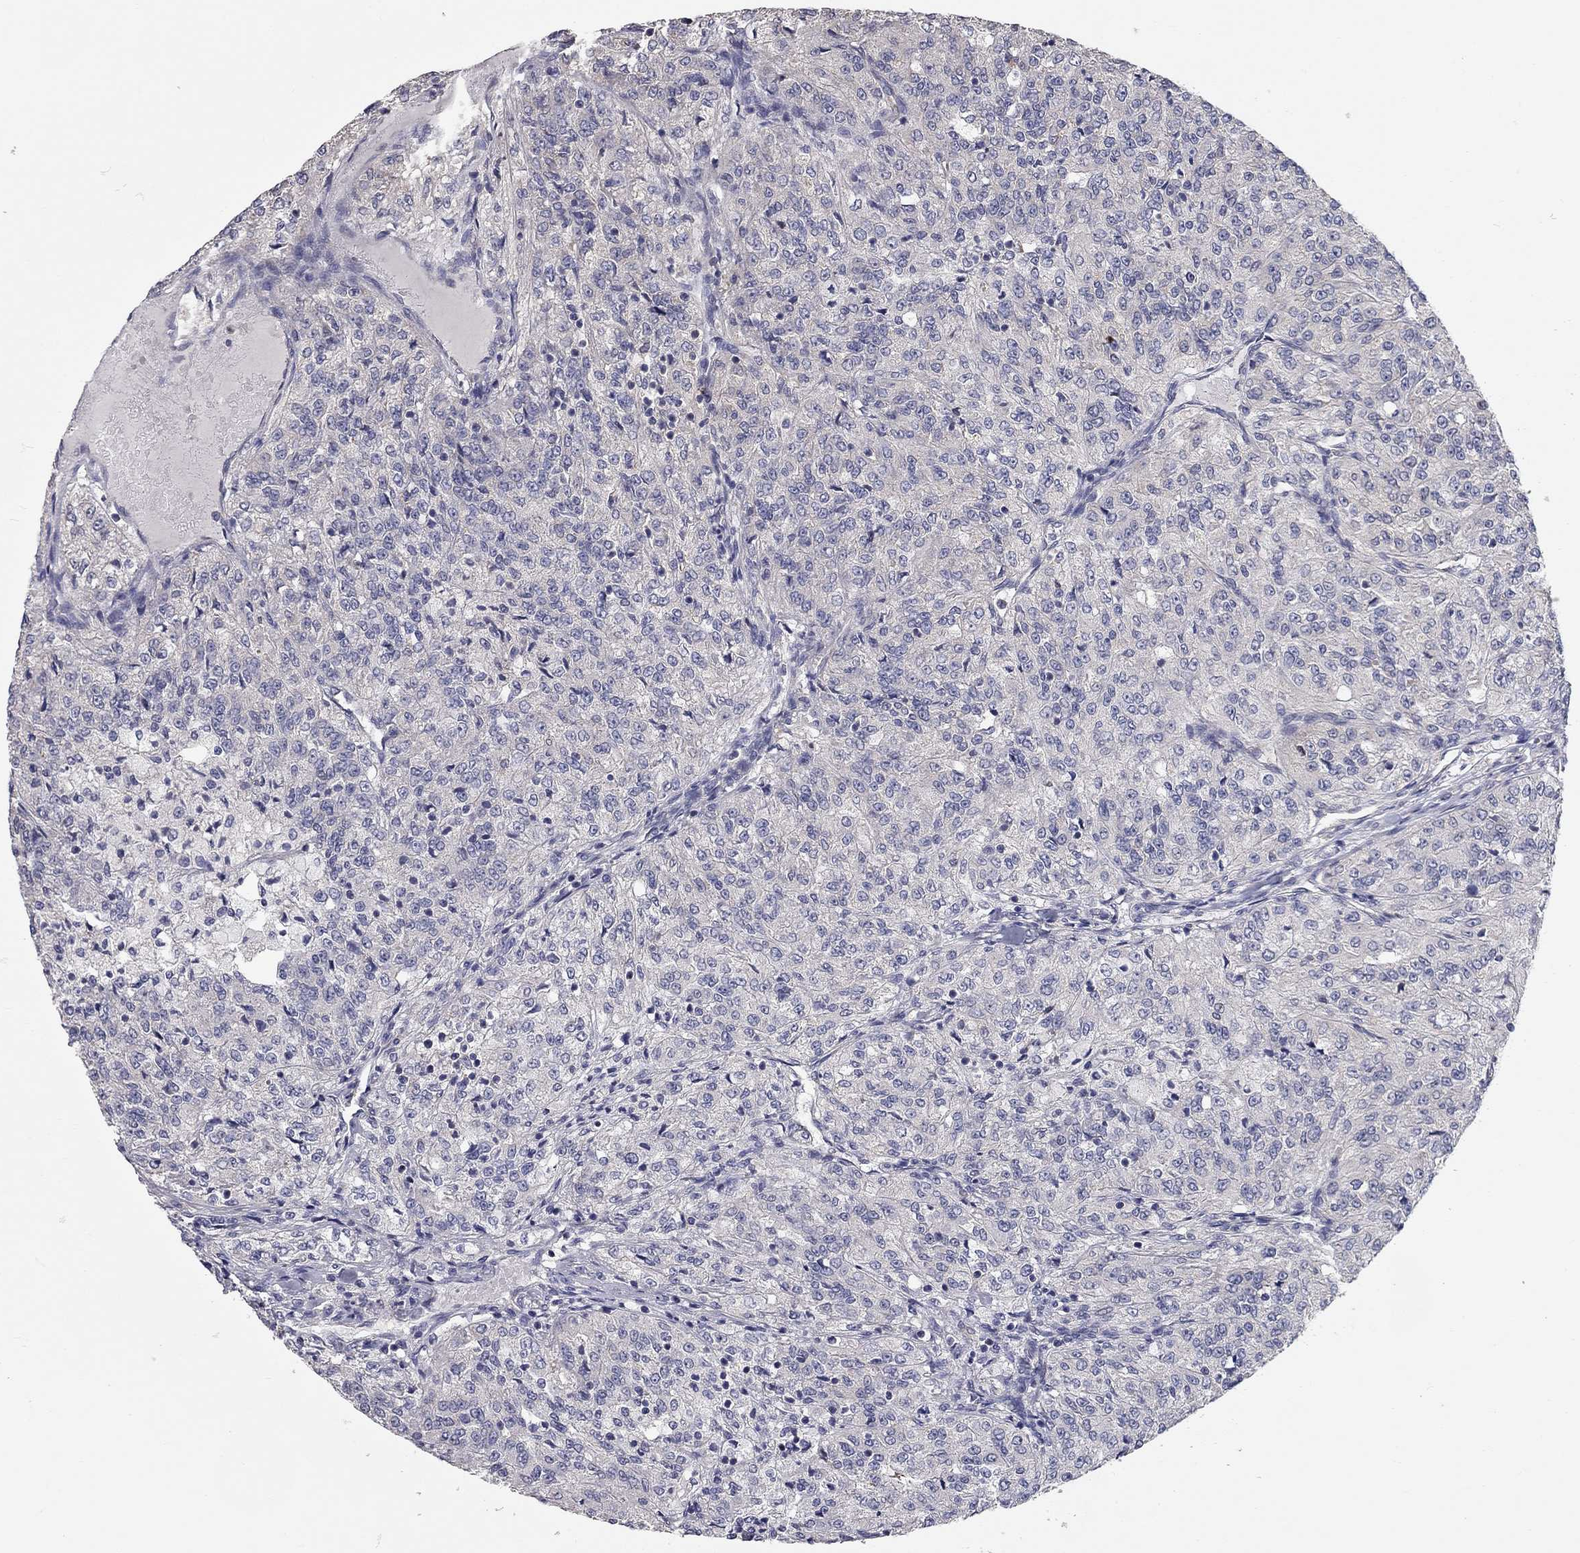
{"staining": {"intensity": "negative", "quantity": "none", "location": "none"}, "tissue": "renal cancer", "cell_type": "Tumor cells", "image_type": "cancer", "snomed": [{"axis": "morphology", "description": "Adenocarcinoma, NOS"}, {"axis": "topography", "description": "Kidney"}], "caption": "A micrograph of human renal adenocarcinoma is negative for staining in tumor cells.", "gene": "XAGE2", "patient": {"sex": "female", "age": 63}}